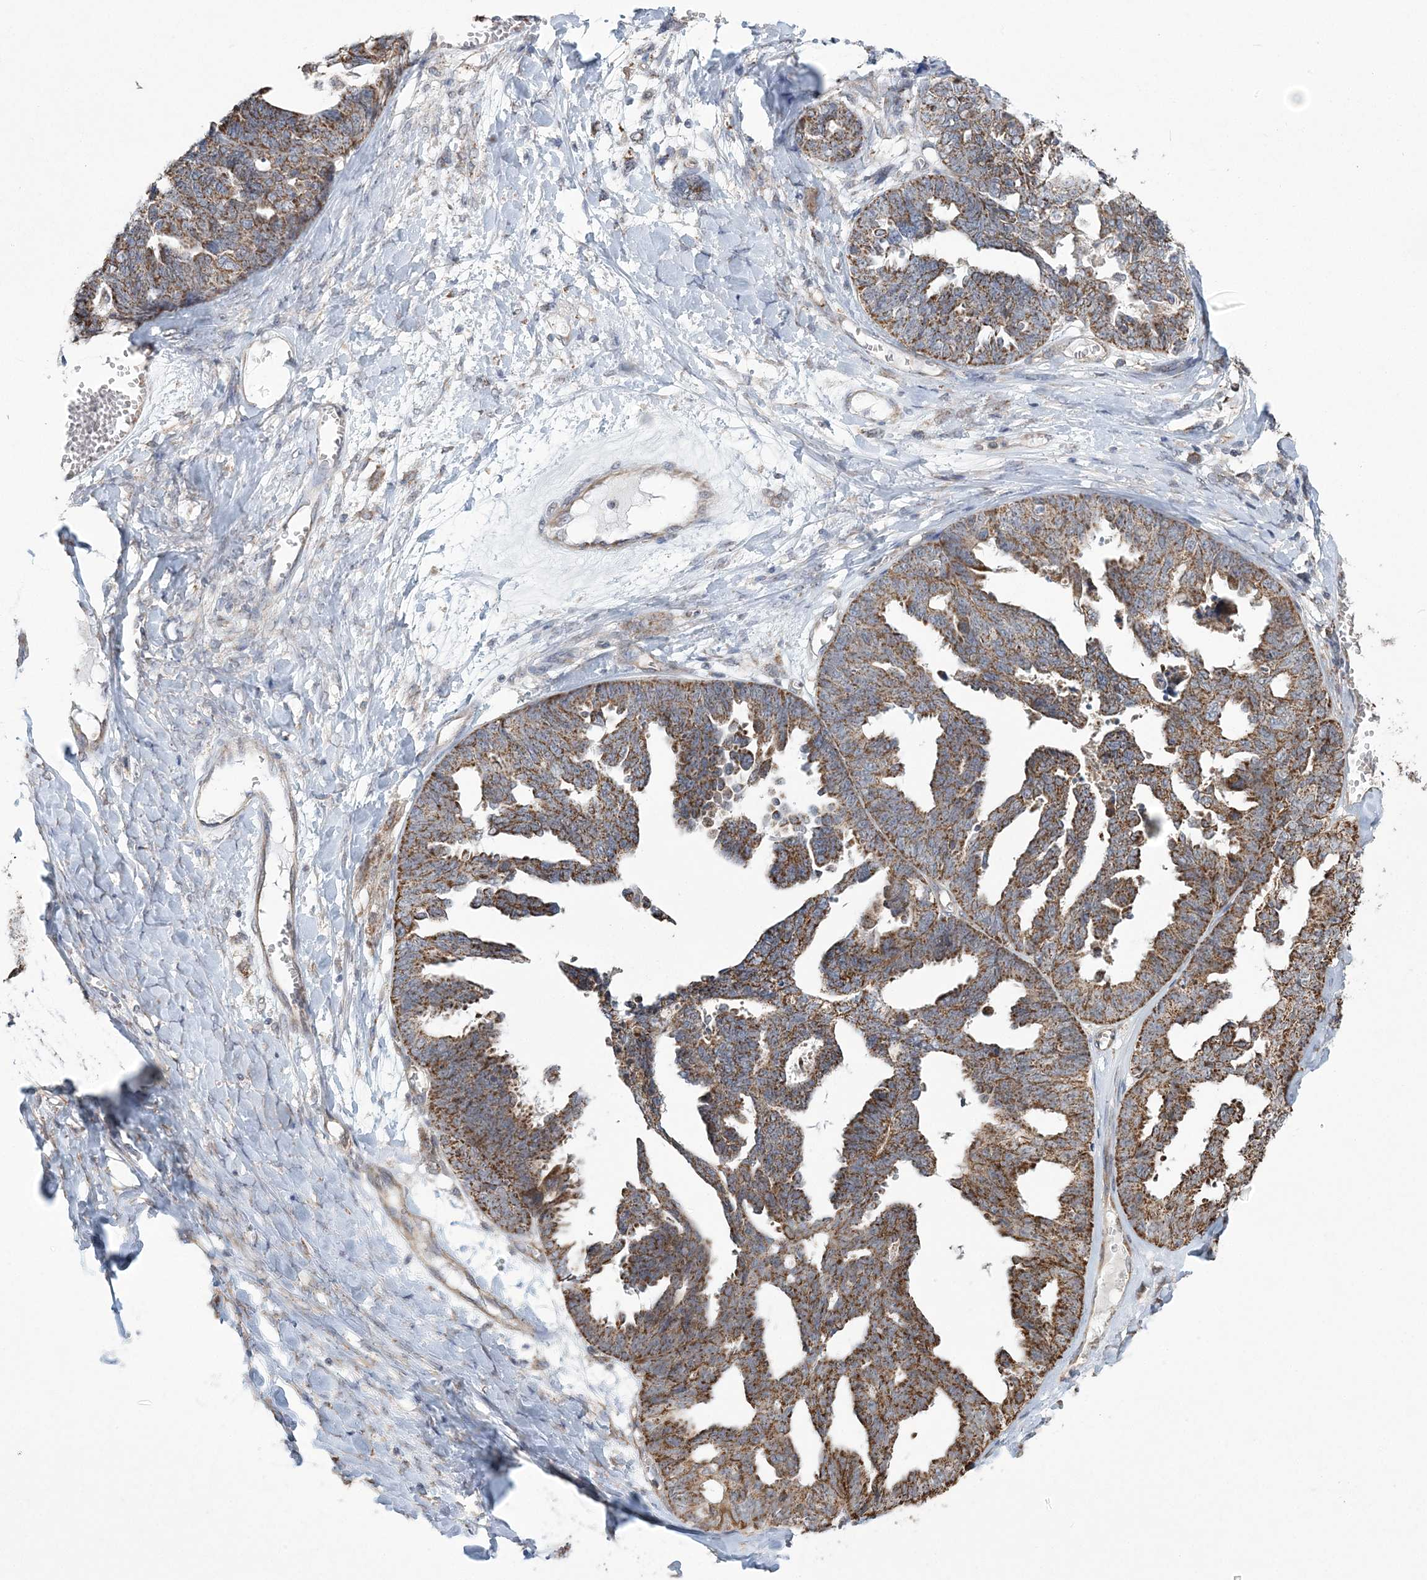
{"staining": {"intensity": "moderate", "quantity": ">75%", "location": "cytoplasmic/membranous"}, "tissue": "ovarian cancer", "cell_type": "Tumor cells", "image_type": "cancer", "snomed": [{"axis": "morphology", "description": "Cystadenocarcinoma, serous, NOS"}, {"axis": "topography", "description": "Ovary"}], "caption": "Moderate cytoplasmic/membranous expression is identified in approximately >75% of tumor cells in ovarian serous cystadenocarcinoma. (Stains: DAB in brown, nuclei in blue, Microscopy: brightfield microscopy at high magnification).", "gene": "SLX9", "patient": {"sex": "female", "age": 79}}